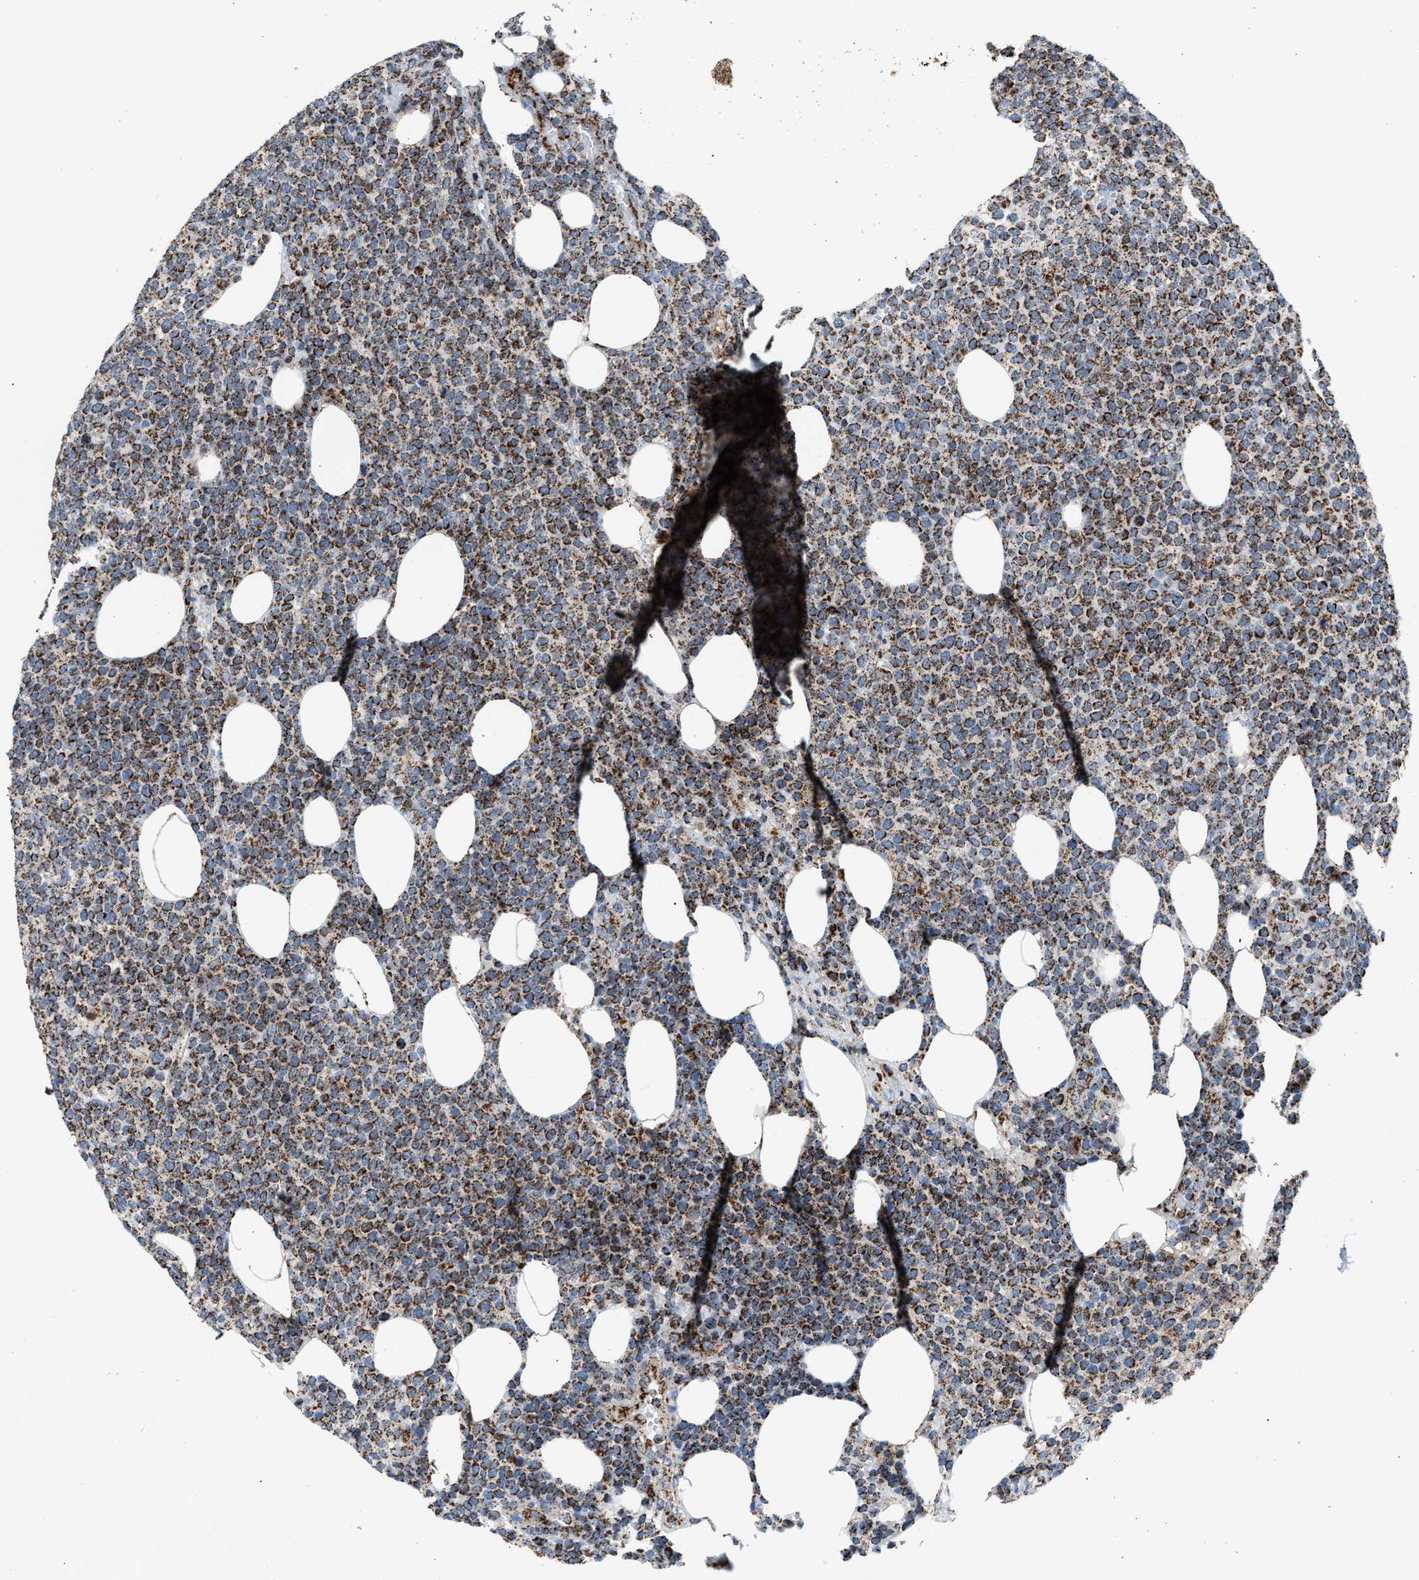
{"staining": {"intensity": "moderate", "quantity": ">75%", "location": "cytoplasmic/membranous"}, "tissue": "lymphoma", "cell_type": "Tumor cells", "image_type": "cancer", "snomed": [{"axis": "morphology", "description": "Malignant lymphoma, non-Hodgkin's type, High grade"}, {"axis": "topography", "description": "Lymph node"}], "caption": "This histopathology image reveals immunohistochemistry (IHC) staining of lymphoma, with medium moderate cytoplasmic/membranous positivity in approximately >75% of tumor cells.", "gene": "PMPCA", "patient": {"sex": "male", "age": 61}}